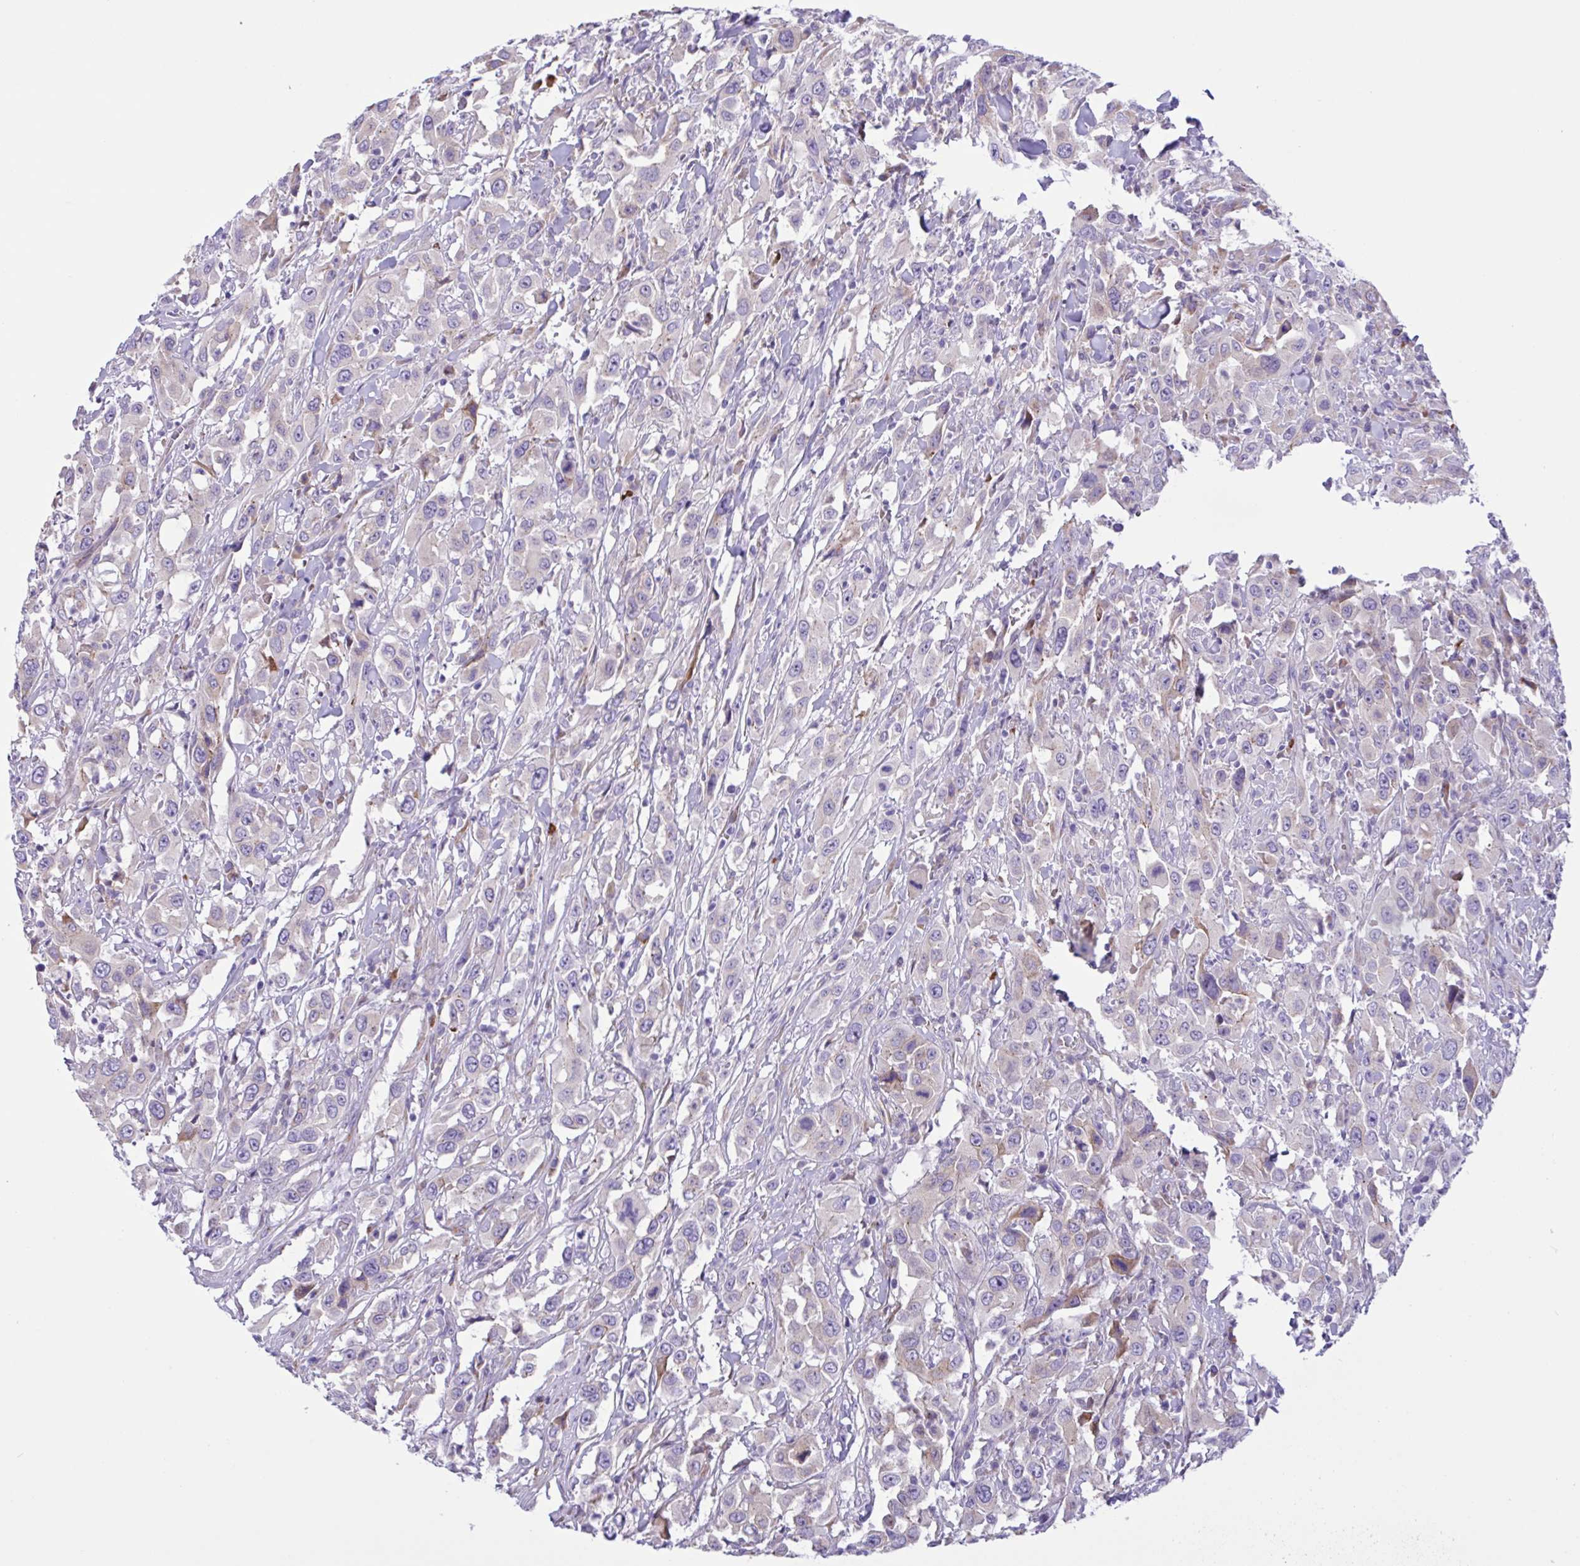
{"staining": {"intensity": "negative", "quantity": "none", "location": "none"}, "tissue": "urothelial cancer", "cell_type": "Tumor cells", "image_type": "cancer", "snomed": [{"axis": "morphology", "description": "Urothelial carcinoma, High grade"}, {"axis": "topography", "description": "Urinary bladder"}], "caption": "Protein analysis of urothelial cancer exhibits no significant expression in tumor cells.", "gene": "DSC3", "patient": {"sex": "male", "age": 61}}